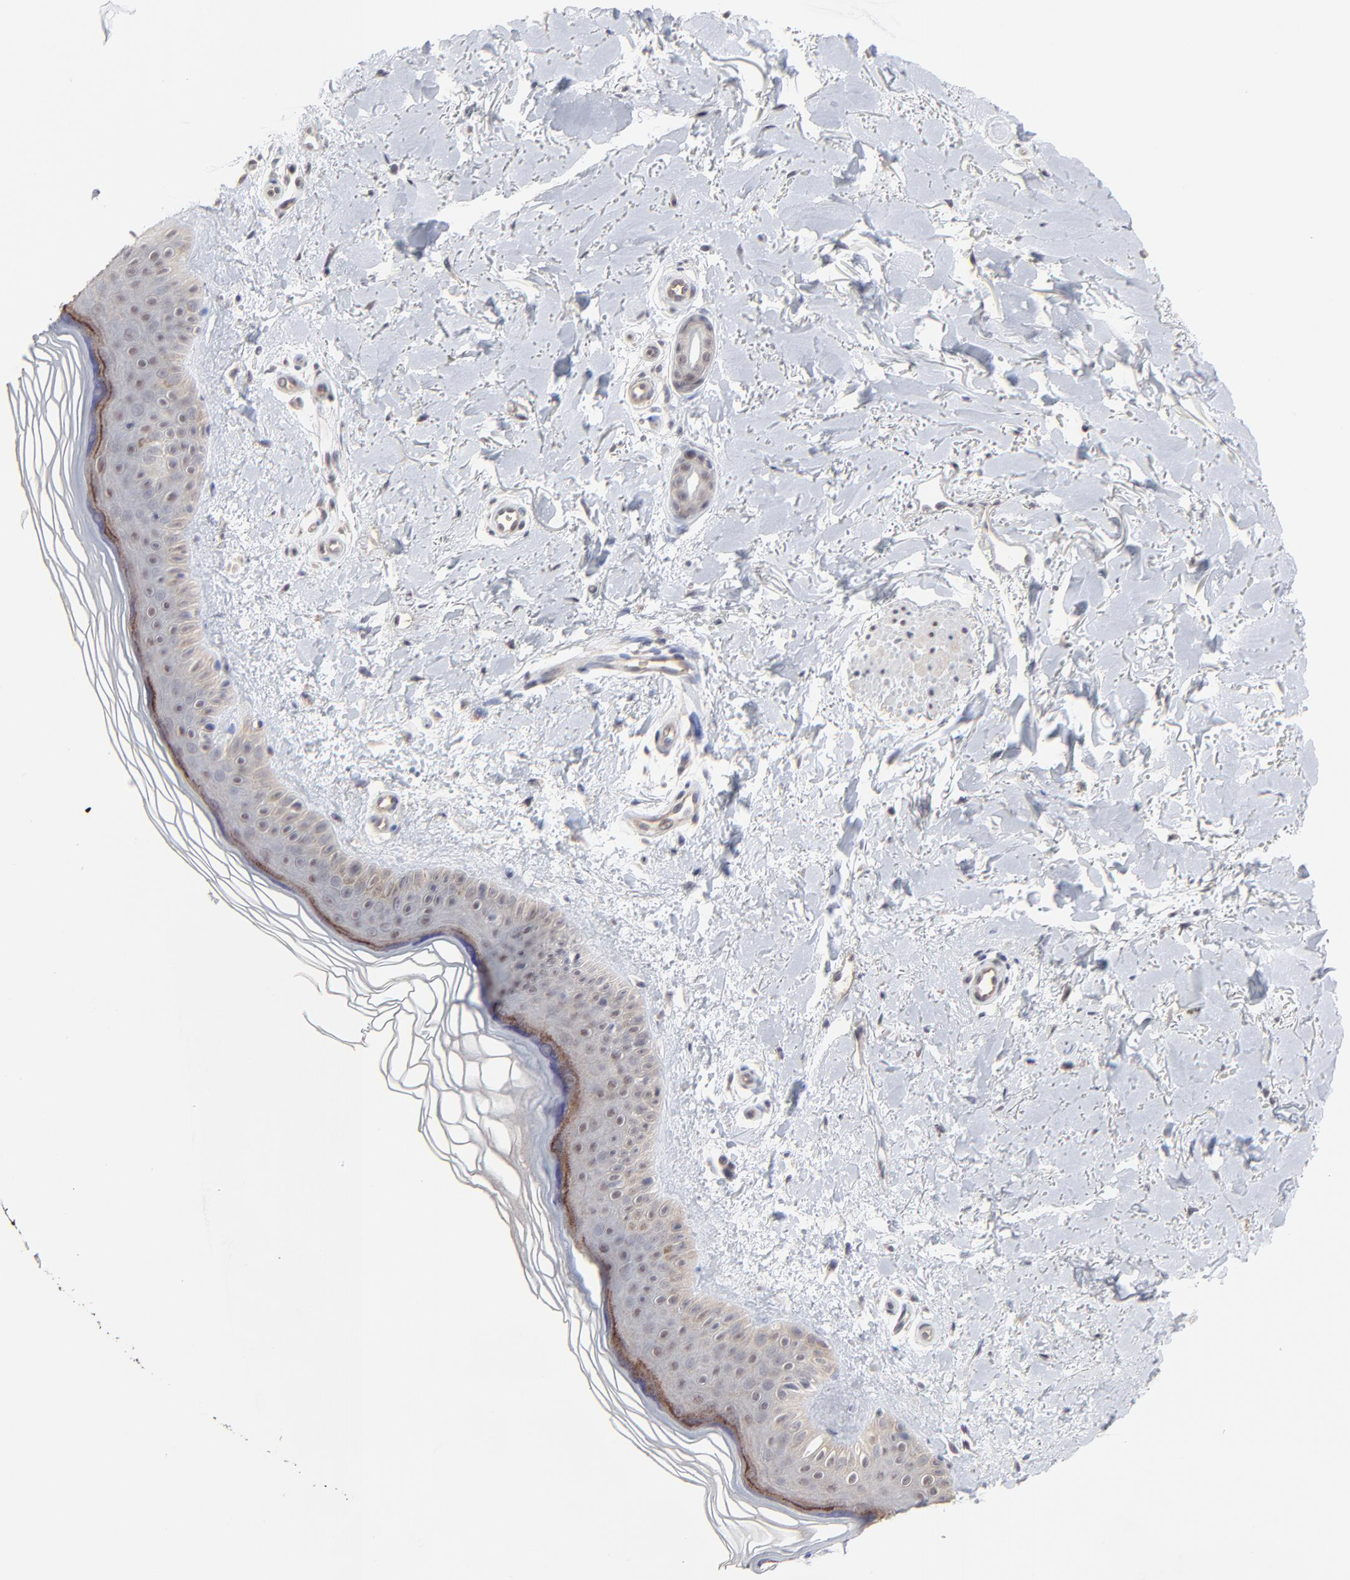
{"staining": {"intensity": "negative", "quantity": "none", "location": "none"}, "tissue": "skin", "cell_type": "Fibroblasts", "image_type": "normal", "snomed": [{"axis": "morphology", "description": "Normal tissue, NOS"}, {"axis": "topography", "description": "Skin"}], "caption": "Skin stained for a protein using immunohistochemistry demonstrates no expression fibroblasts.", "gene": "FAM199X", "patient": {"sex": "female", "age": 19}}